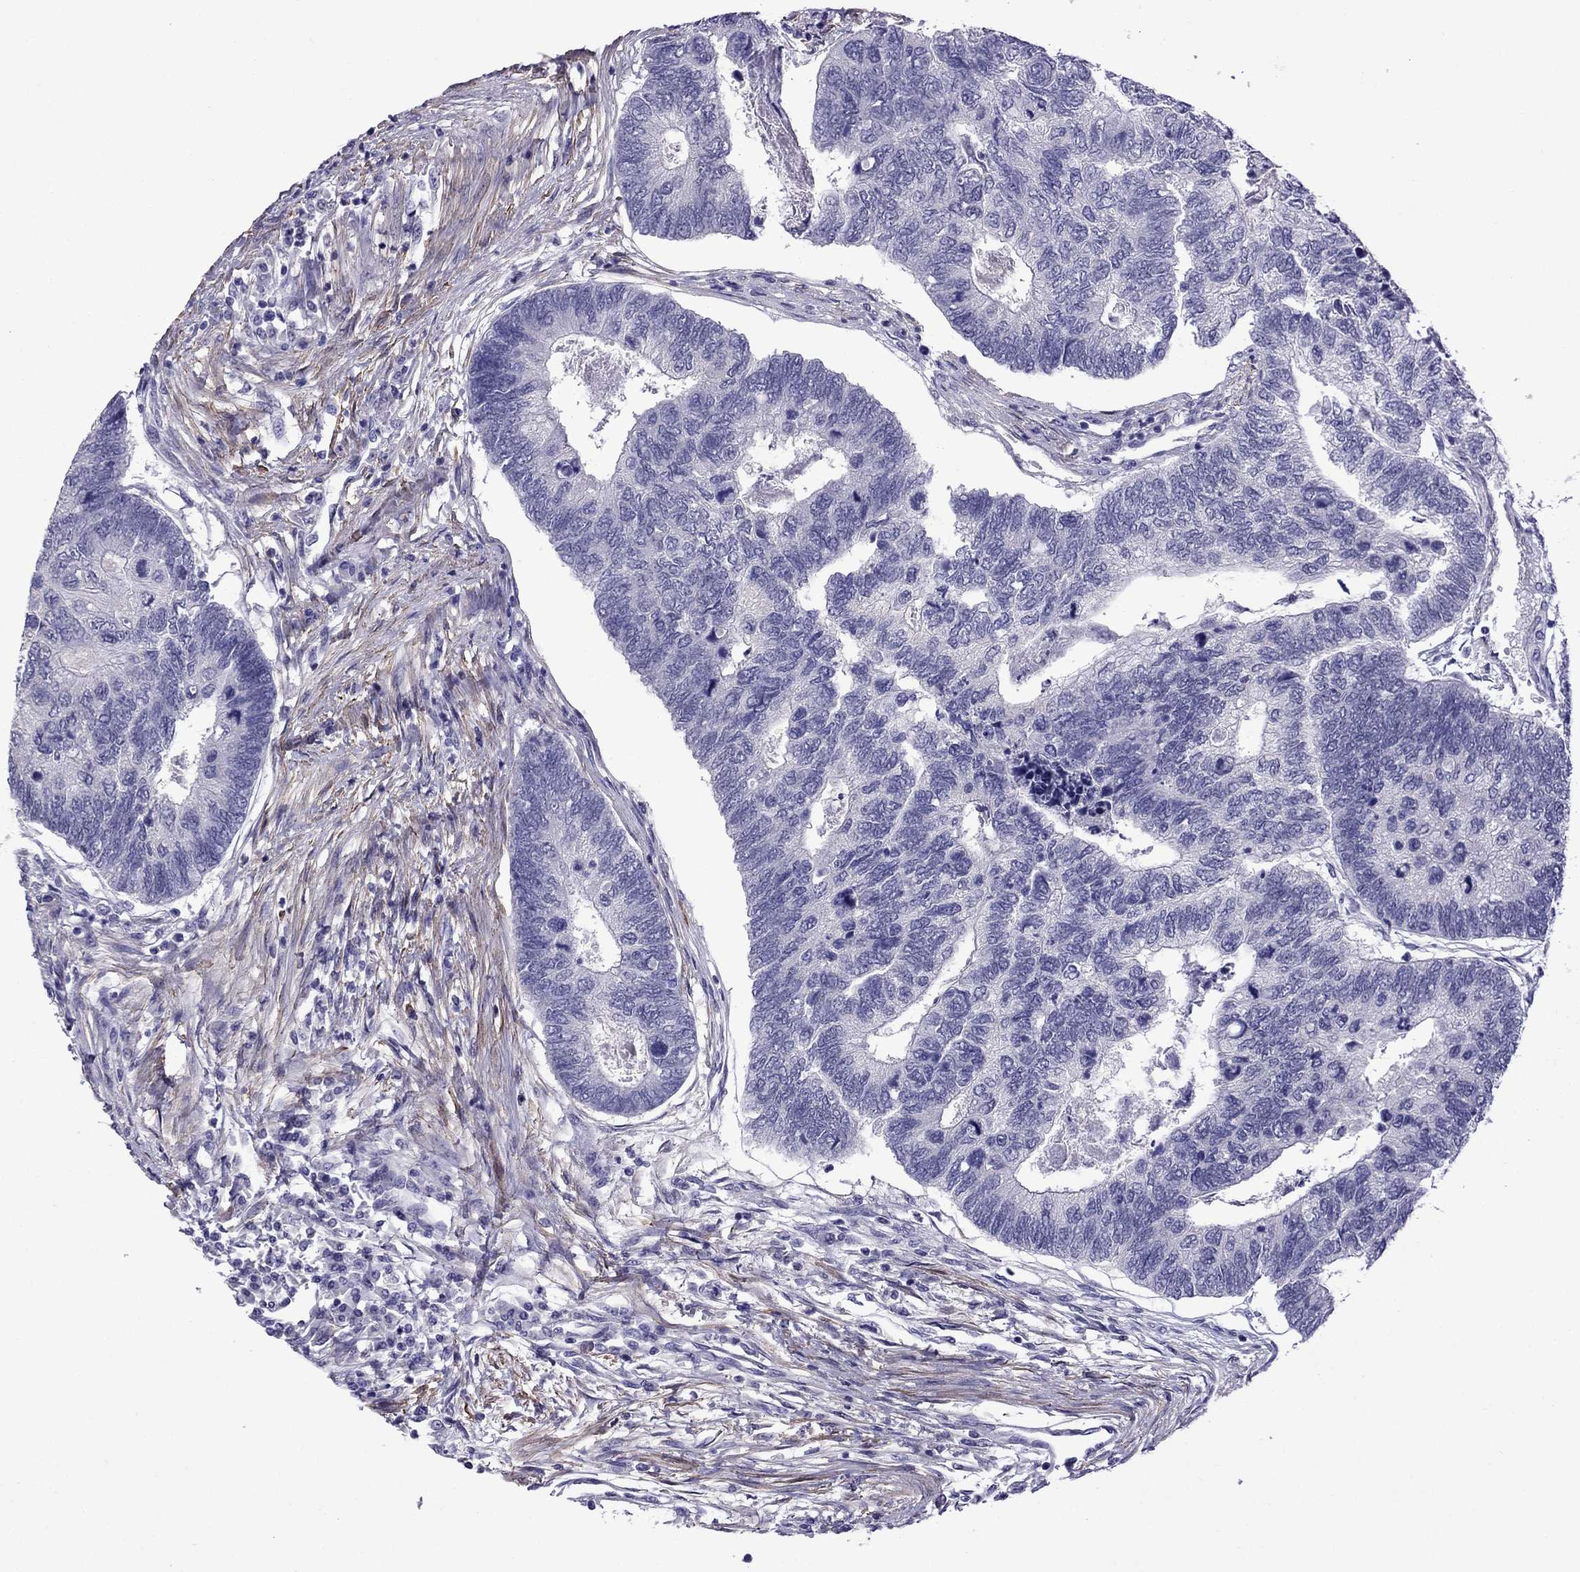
{"staining": {"intensity": "negative", "quantity": "none", "location": "none"}, "tissue": "colorectal cancer", "cell_type": "Tumor cells", "image_type": "cancer", "snomed": [{"axis": "morphology", "description": "Adenocarcinoma, NOS"}, {"axis": "topography", "description": "Colon"}], "caption": "The micrograph shows no staining of tumor cells in adenocarcinoma (colorectal).", "gene": "CHRNA5", "patient": {"sex": "female", "age": 67}}